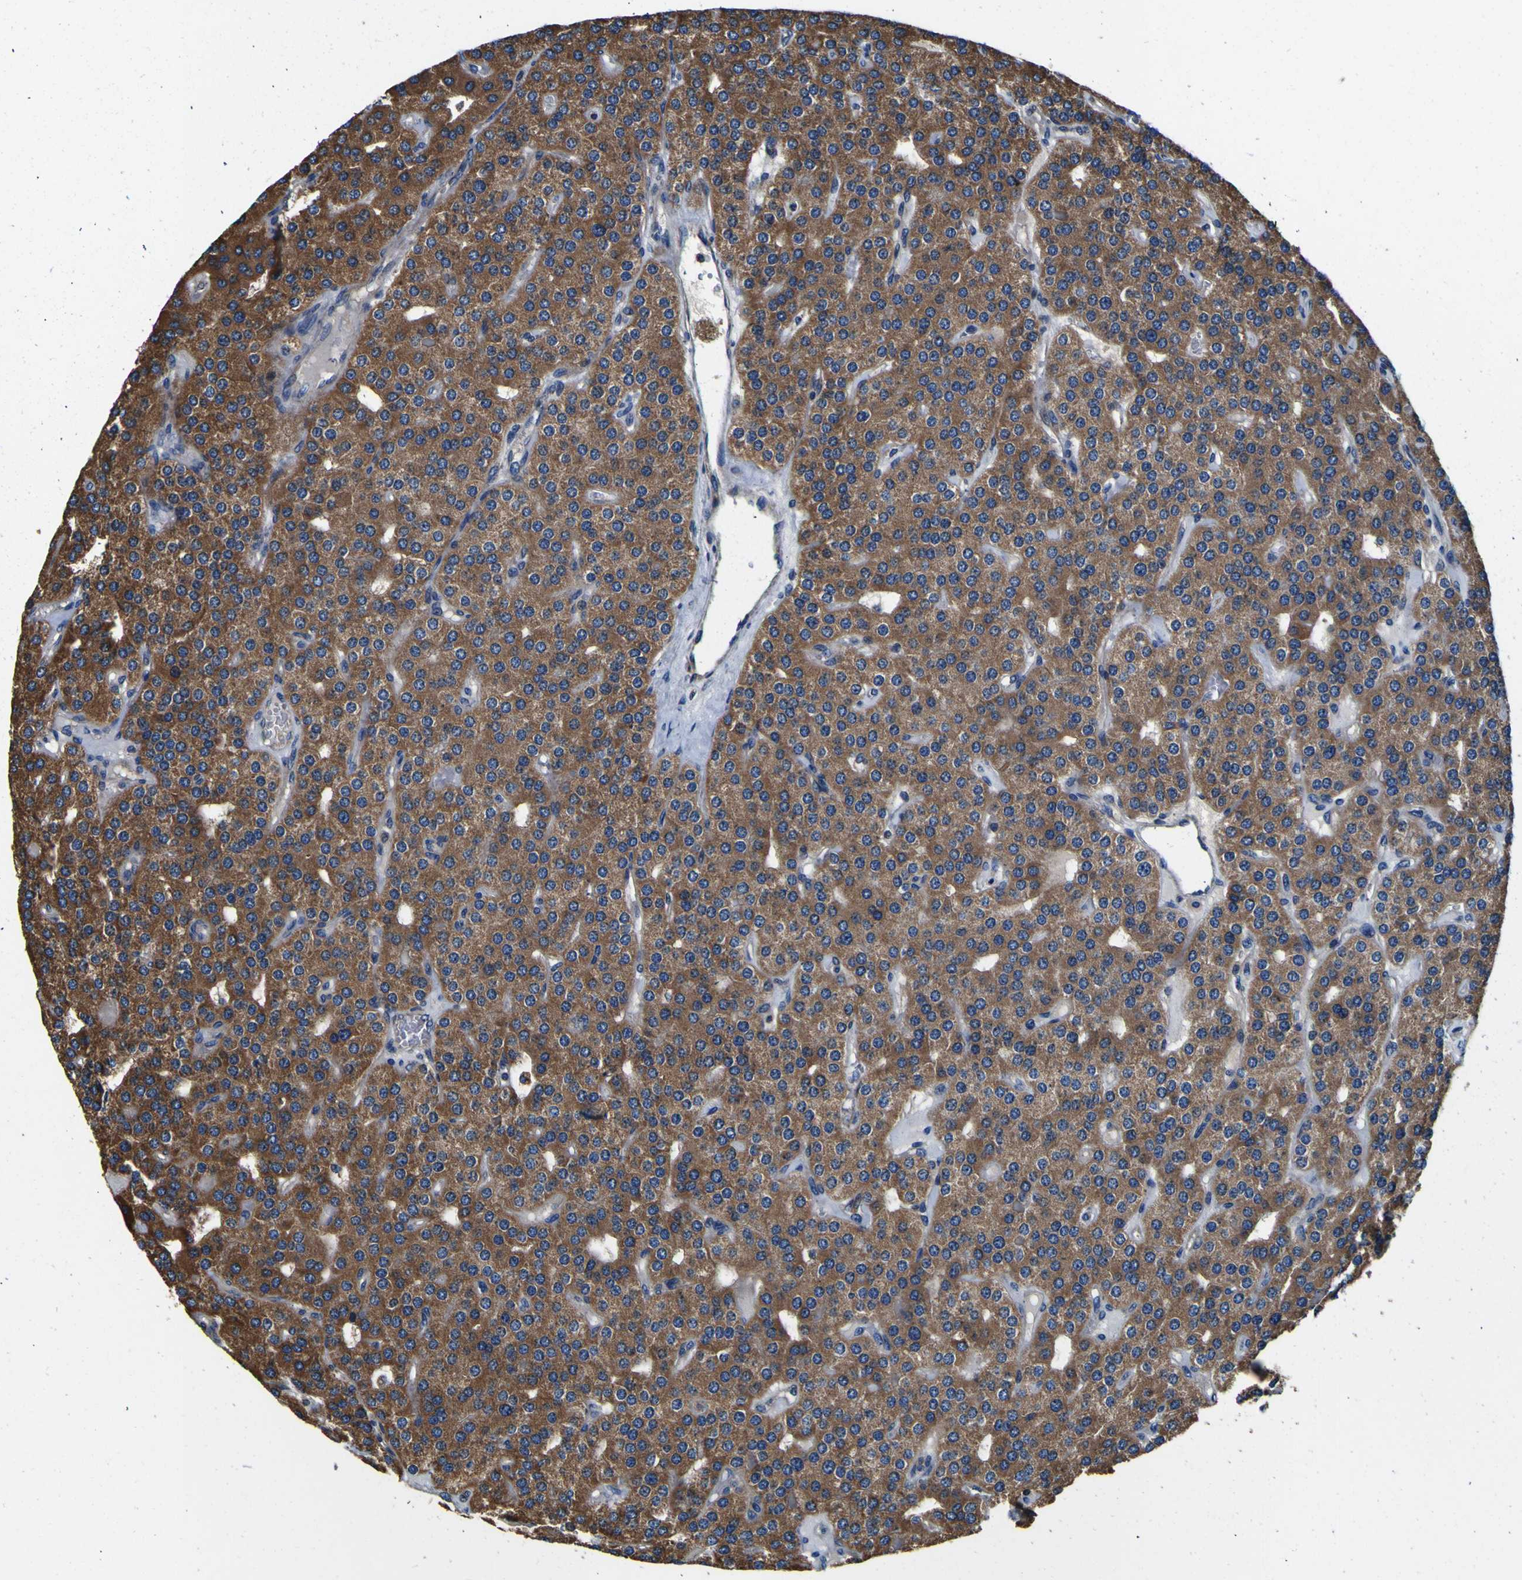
{"staining": {"intensity": "moderate", "quantity": ">75%", "location": "cytoplasmic/membranous"}, "tissue": "parathyroid gland", "cell_type": "Glandular cells", "image_type": "normal", "snomed": [{"axis": "morphology", "description": "Normal tissue, NOS"}, {"axis": "morphology", "description": "Adenoma, NOS"}, {"axis": "topography", "description": "Parathyroid gland"}], "caption": "Parathyroid gland stained with DAB immunohistochemistry exhibits medium levels of moderate cytoplasmic/membranous staining in about >75% of glandular cells.", "gene": "INPP5A", "patient": {"sex": "female", "age": 86}}